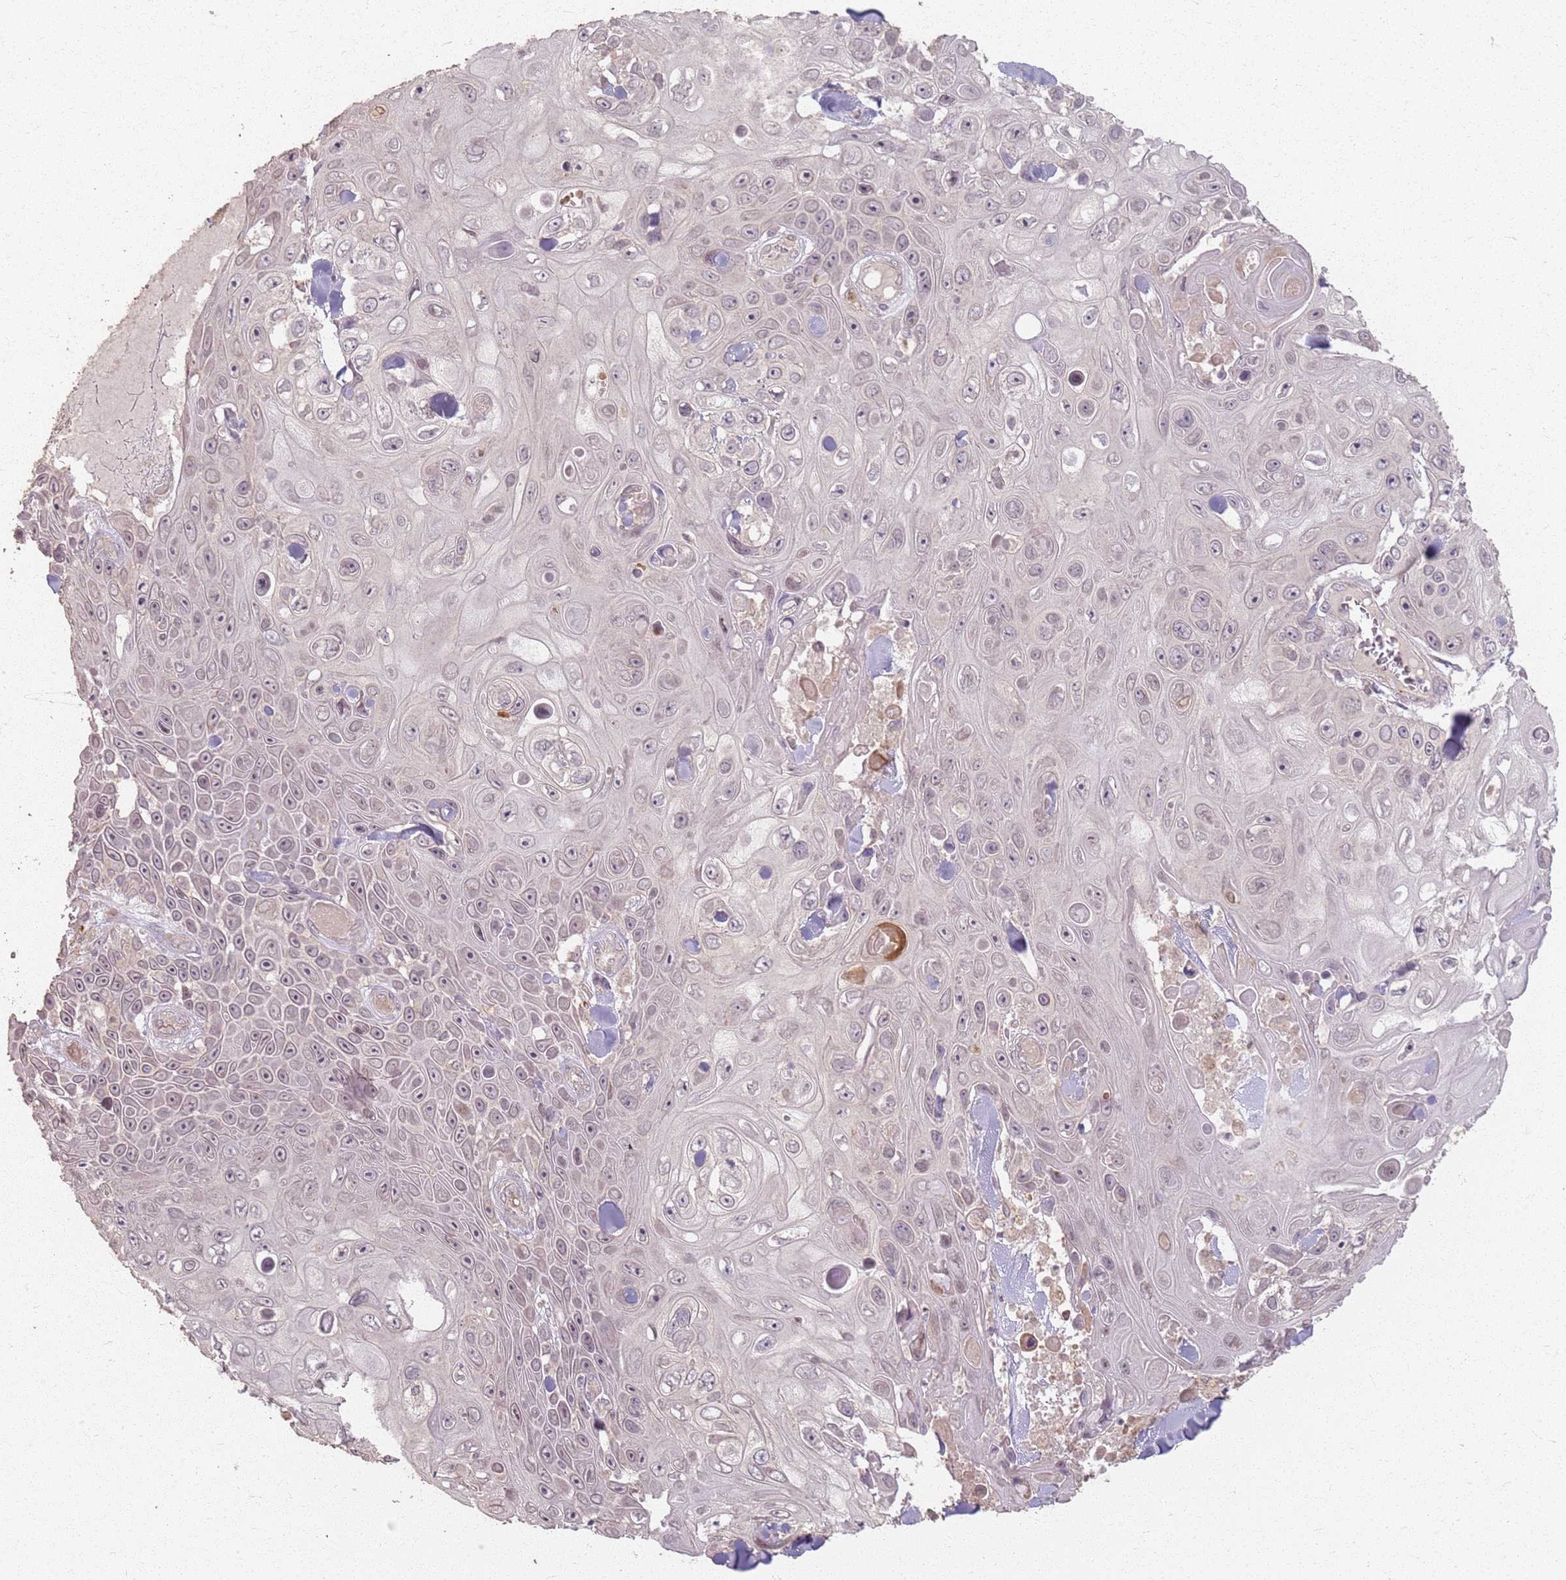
{"staining": {"intensity": "negative", "quantity": "none", "location": "none"}, "tissue": "skin cancer", "cell_type": "Tumor cells", "image_type": "cancer", "snomed": [{"axis": "morphology", "description": "Squamous cell carcinoma, NOS"}, {"axis": "topography", "description": "Skin"}], "caption": "Immunohistochemistry (IHC) image of skin cancer (squamous cell carcinoma) stained for a protein (brown), which exhibits no expression in tumor cells.", "gene": "CCDC168", "patient": {"sex": "male", "age": 82}}